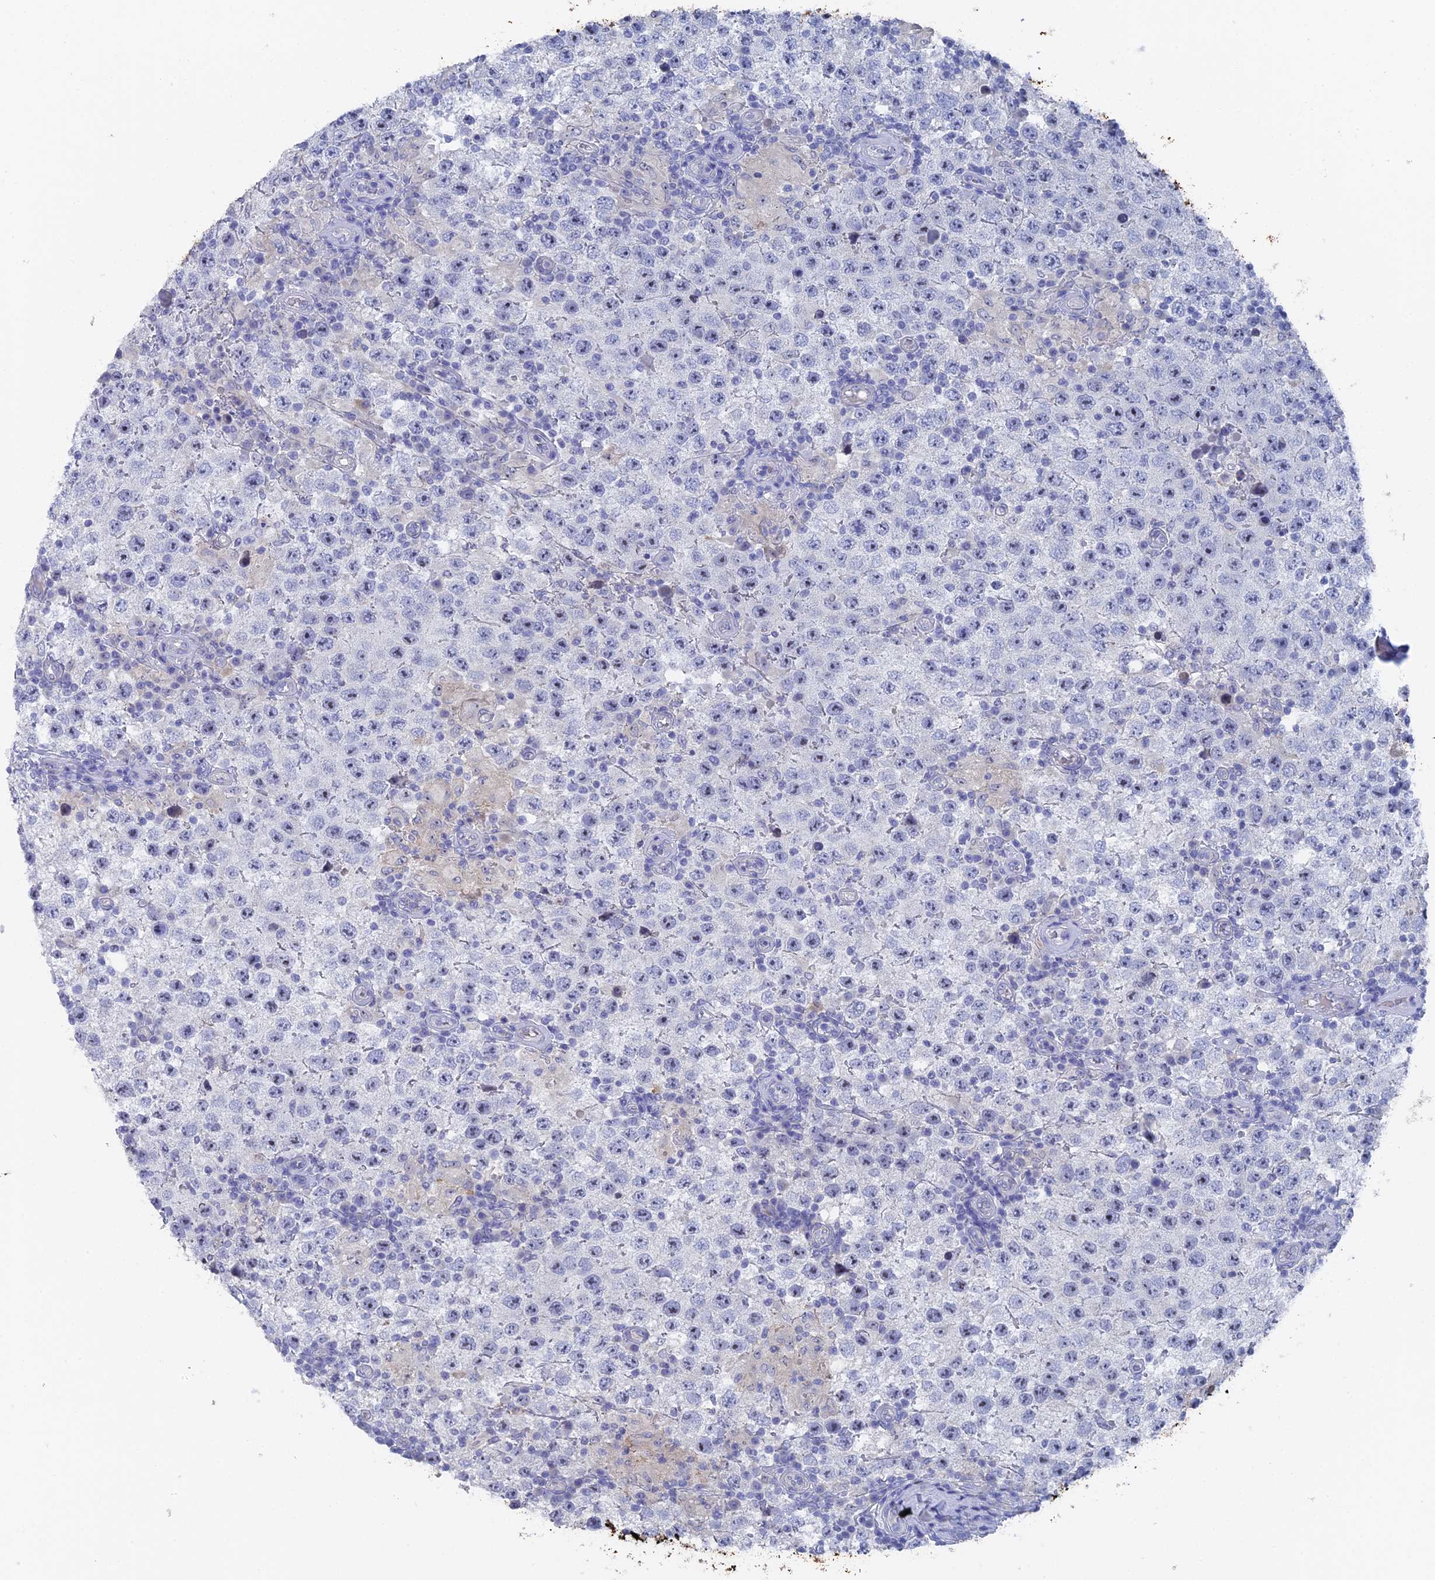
{"staining": {"intensity": "negative", "quantity": "none", "location": "none"}, "tissue": "testis cancer", "cell_type": "Tumor cells", "image_type": "cancer", "snomed": [{"axis": "morphology", "description": "Normal tissue, NOS"}, {"axis": "morphology", "description": "Urothelial carcinoma, High grade"}, {"axis": "morphology", "description": "Seminoma, NOS"}, {"axis": "morphology", "description": "Carcinoma, Embryonal, NOS"}, {"axis": "topography", "description": "Urinary bladder"}, {"axis": "topography", "description": "Testis"}], "caption": "The micrograph displays no significant positivity in tumor cells of testis cancer (embryonal carcinoma).", "gene": "SRFBP1", "patient": {"sex": "male", "age": 41}}